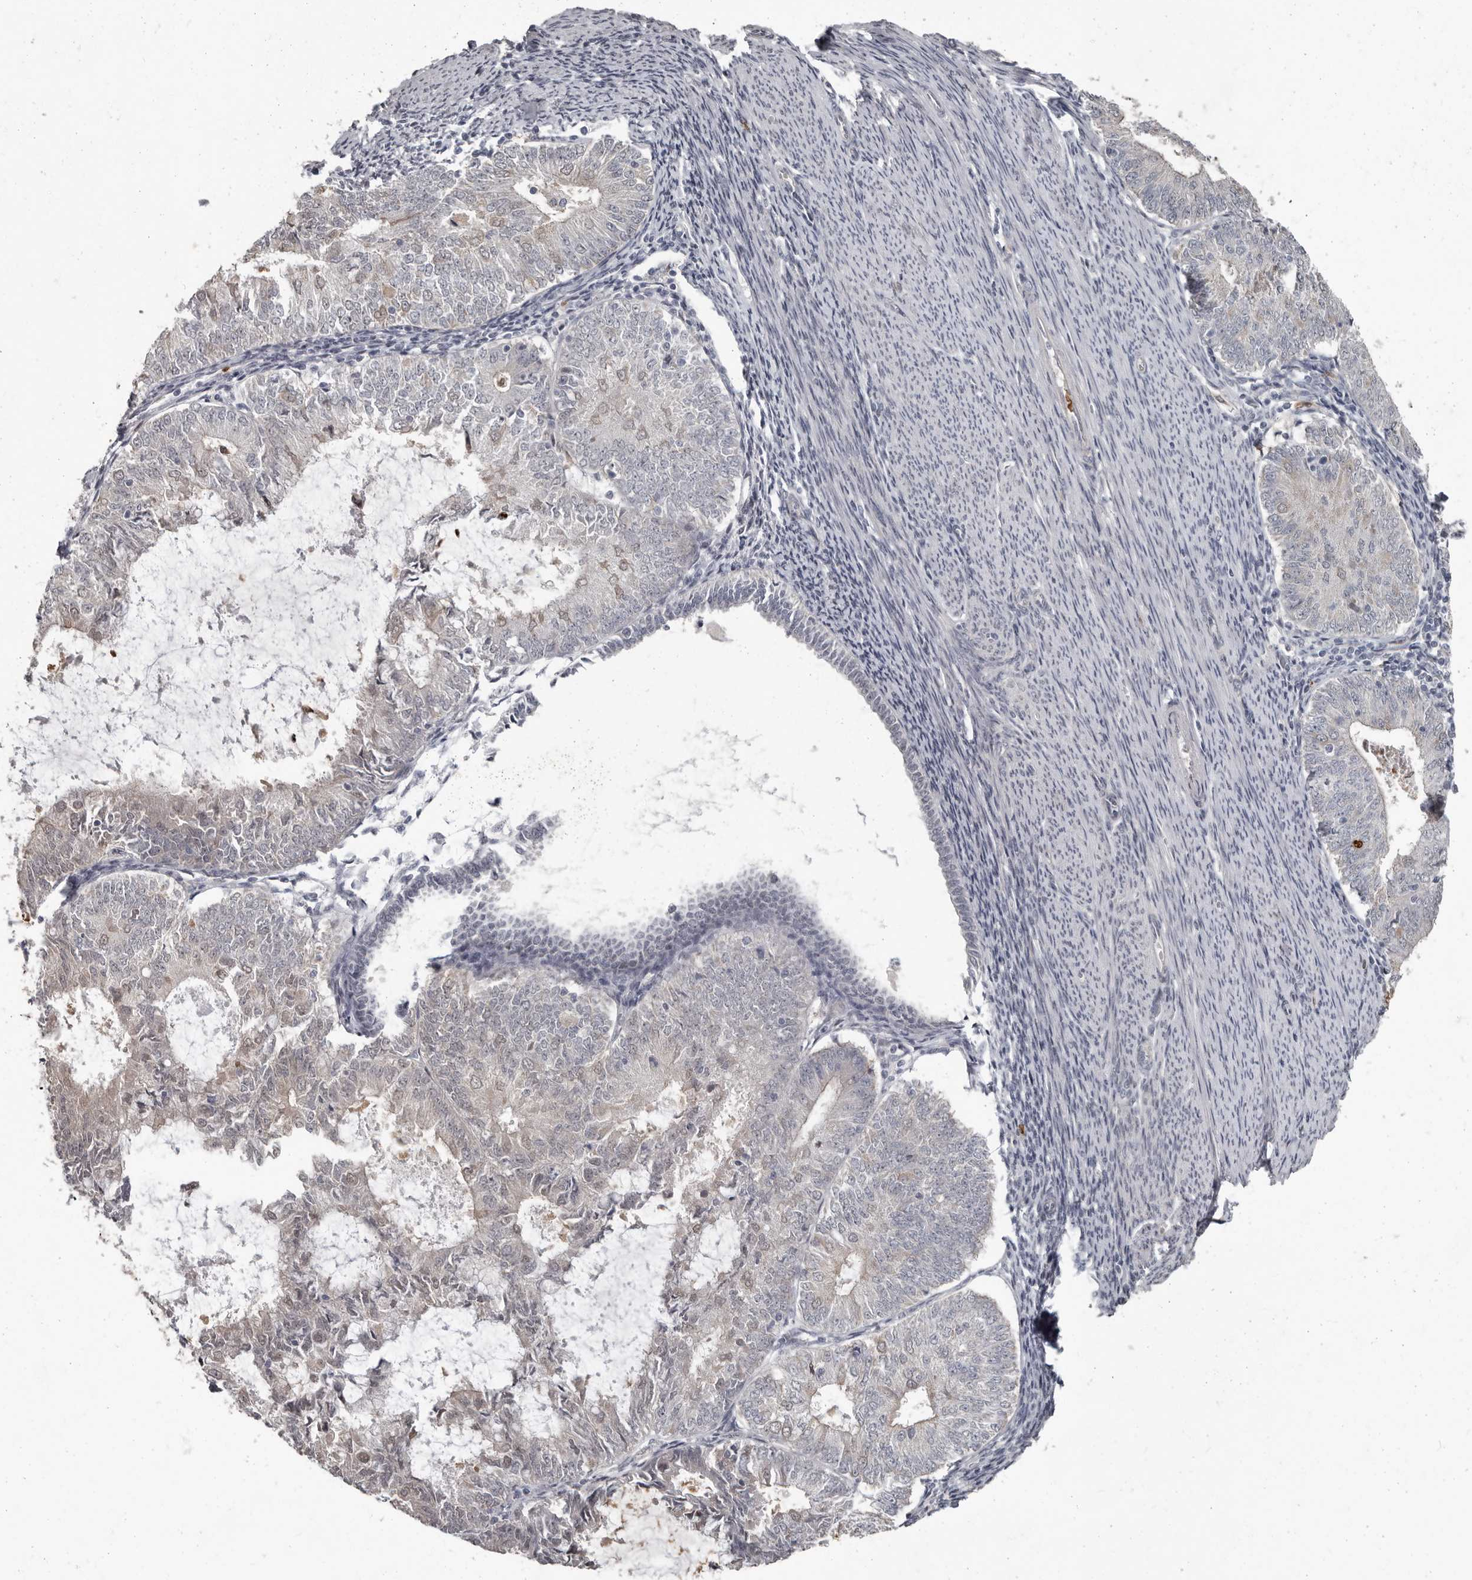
{"staining": {"intensity": "negative", "quantity": "none", "location": "none"}, "tissue": "endometrial cancer", "cell_type": "Tumor cells", "image_type": "cancer", "snomed": [{"axis": "morphology", "description": "Adenocarcinoma, NOS"}, {"axis": "topography", "description": "Endometrium"}], "caption": "A micrograph of human endometrial cancer (adenocarcinoma) is negative for staining in tumor cells. (Stains: DAB IHC with hematoxylin counter stain, Microscopy: brightfield microscopy at high magnification).", "gene": "GPR157", "patient": {"sex": "female", "age": 57}}